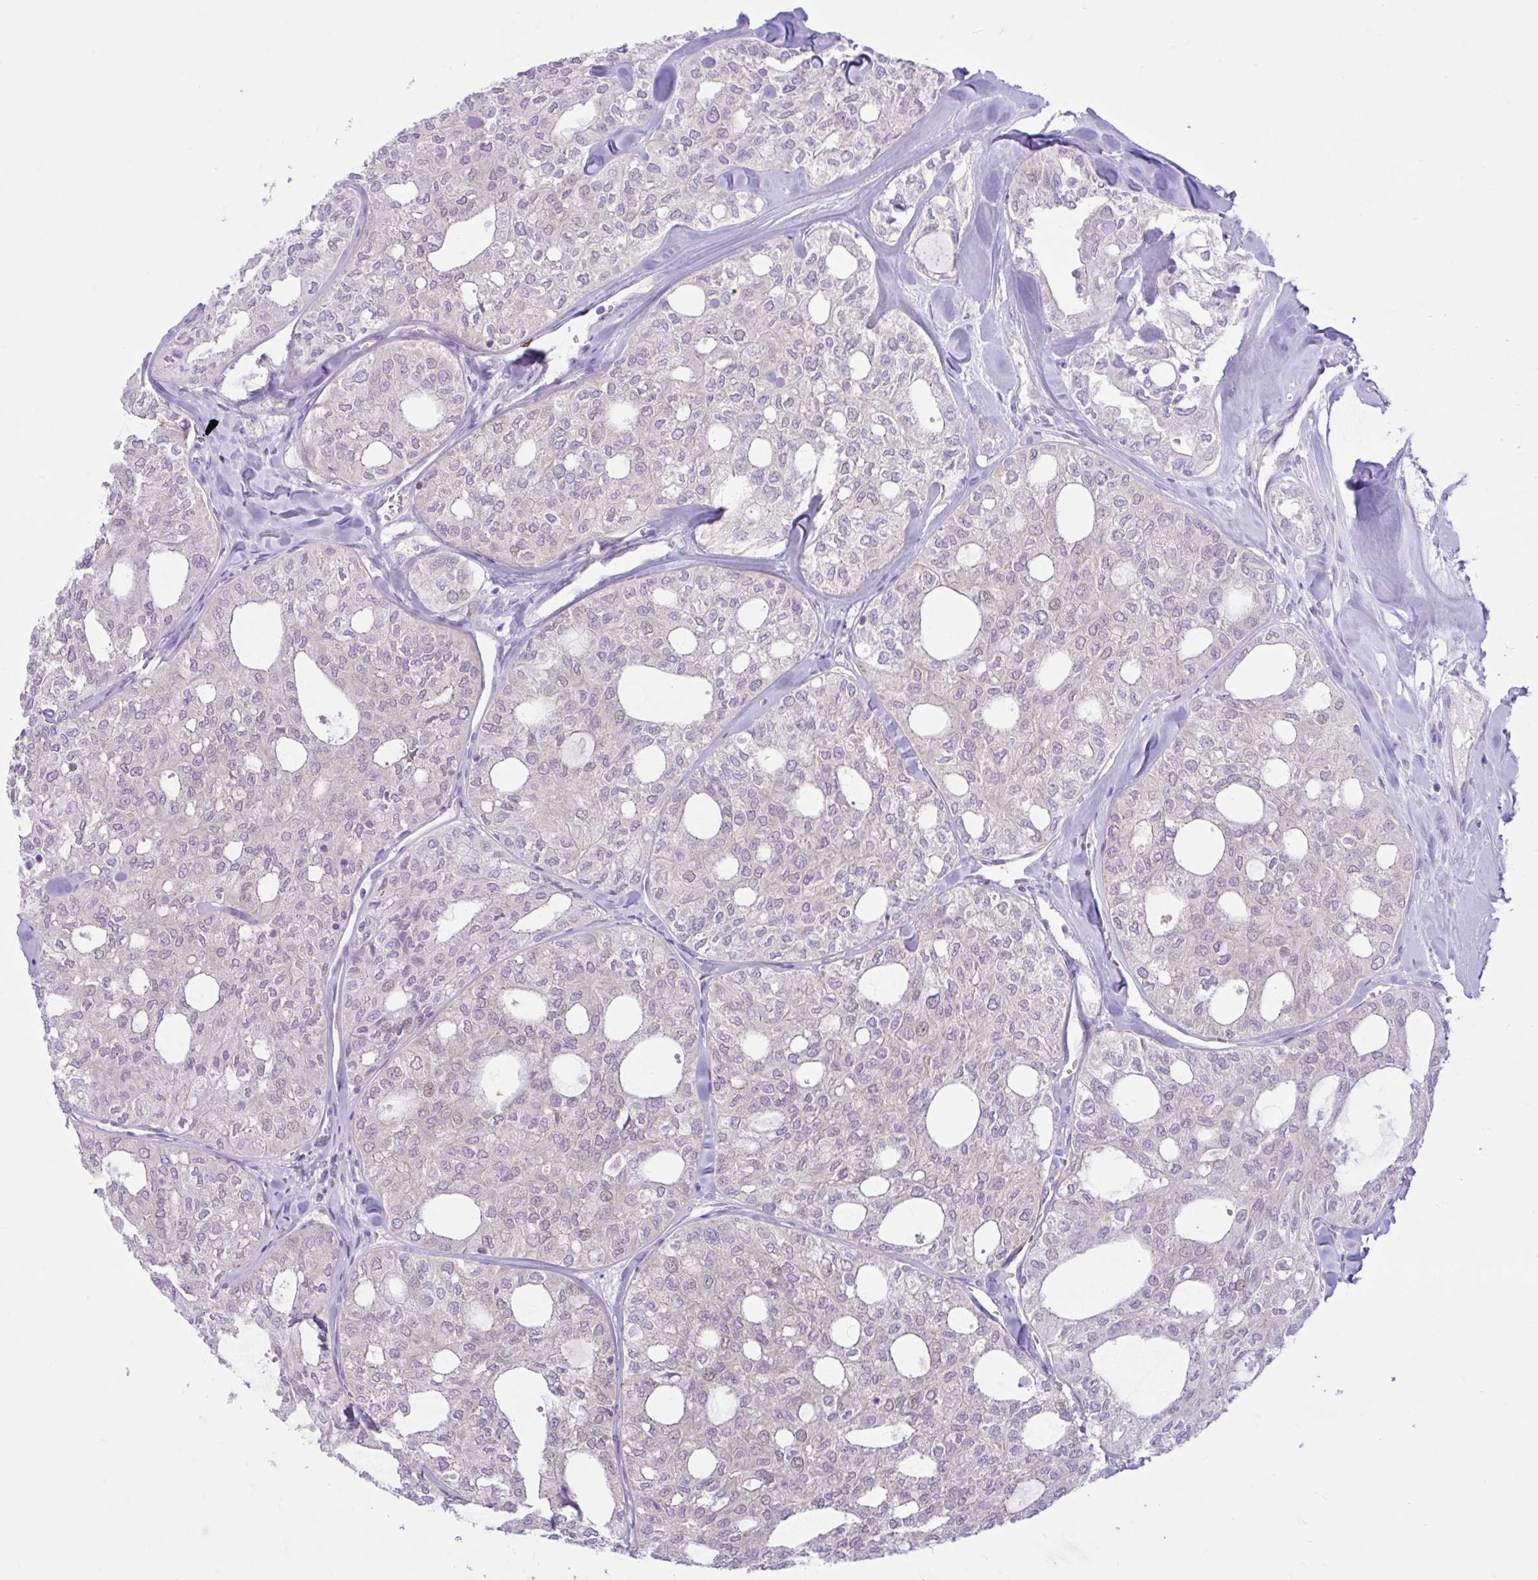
{"staining": {"intensity": "negative", "quantity": "none", "location": "none"}, "tissue": "thyroid cancer", "cell_type": "Tumor cells", "image_type": "cancer", "snomed": [{"axis": "morphology", "description": "Follicular adenoma carcinoma, NOS"}, {"axis": "topography", "description": "Thyroid gland"}], "caption": "Immunohistochemical staining of human follicular adenoma carcinoma (thyroid) reveals no significant positivity in tumor cells.", "gene": "ZNF101", "patient": {"sex": "male", "age": 75}}